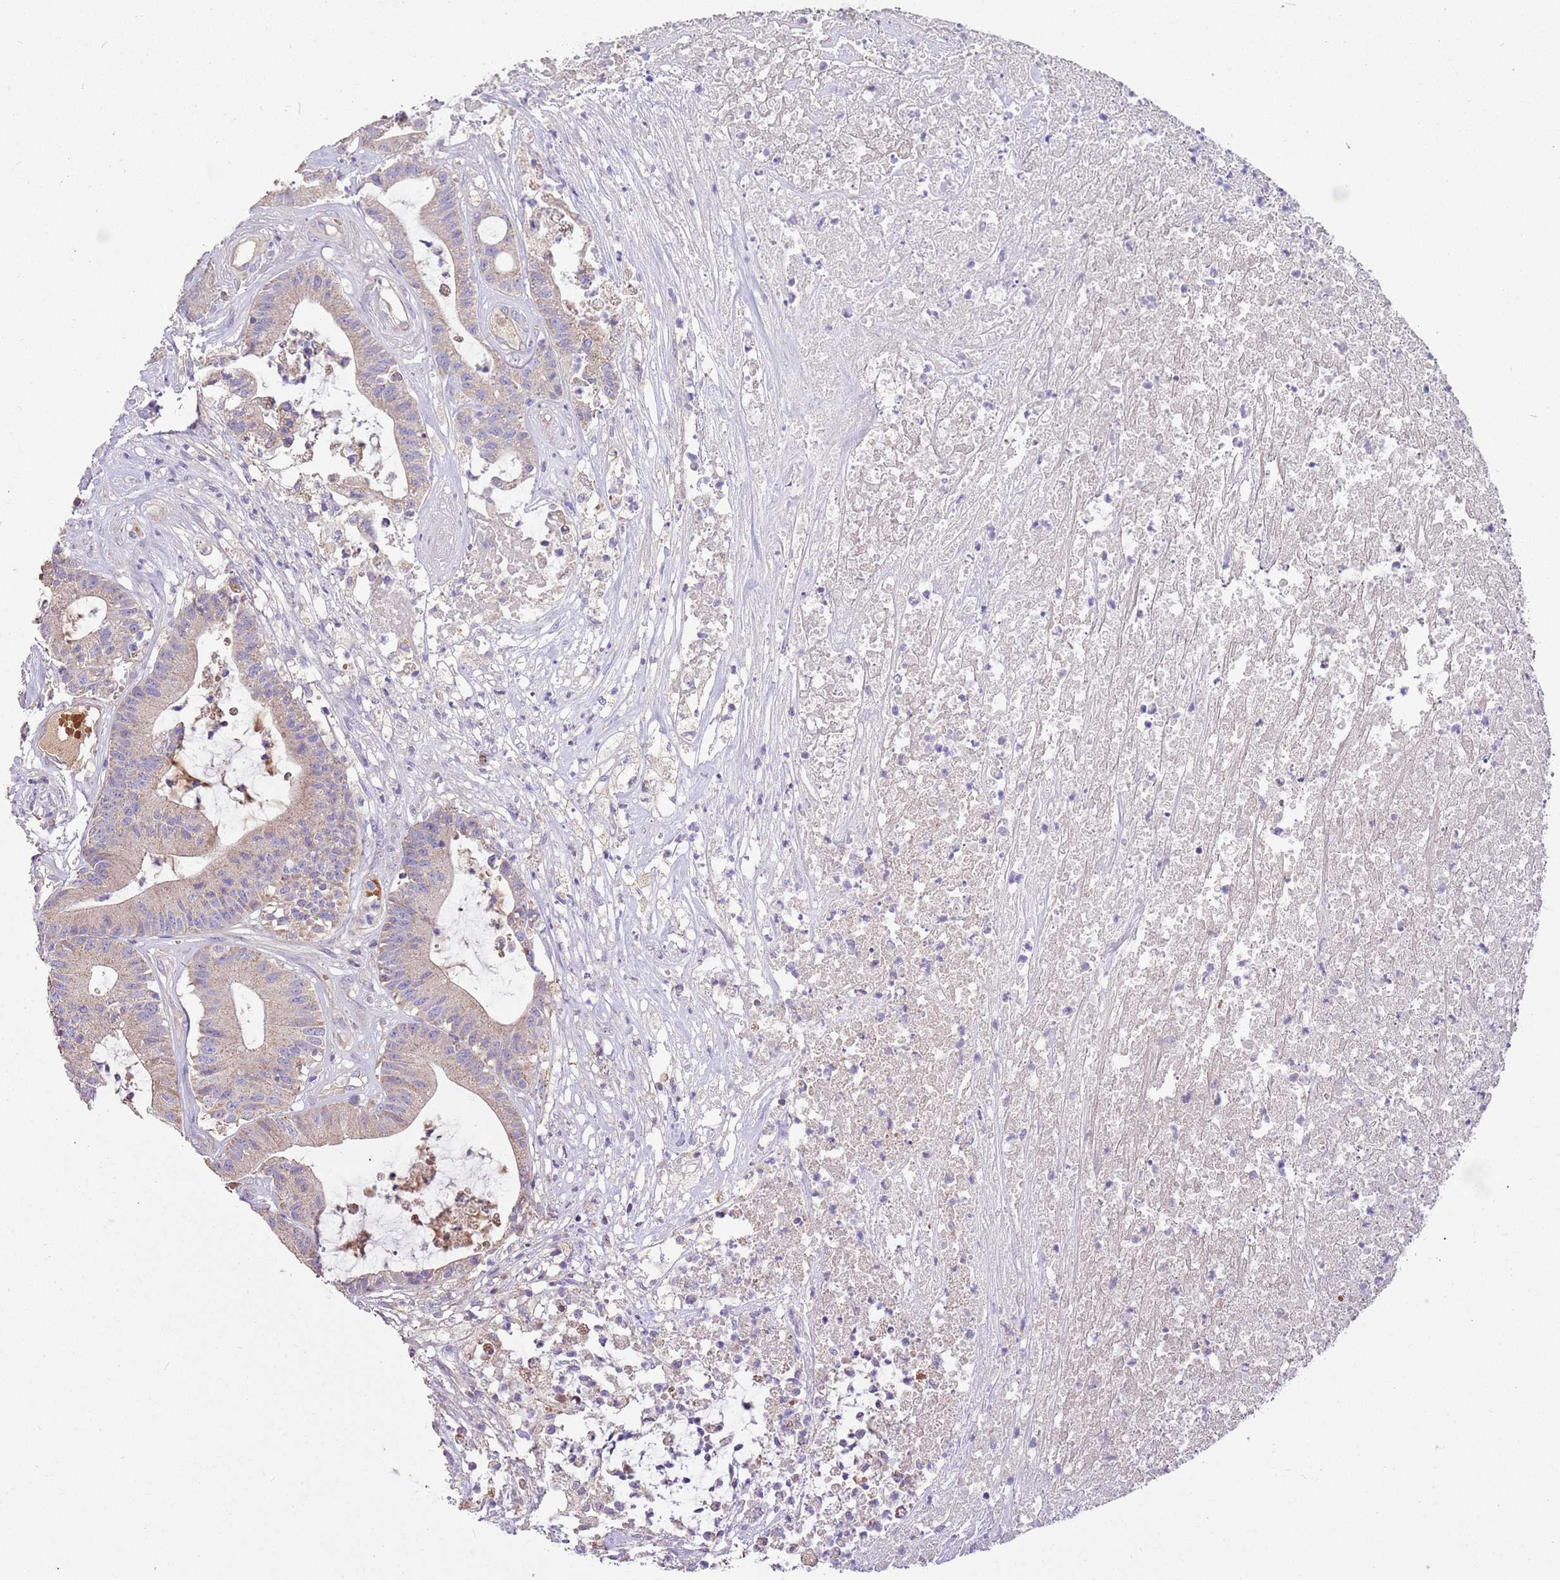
{"staining": {"intensity": "weak", "quantity": "<25%", "location": "cytoplasmic/membranous"}, "tissue": "colorectal cancer", "cell_type": "Tumor cells", "image_type": "cancer", "snomed": [{"axis": "morphology", "description": "Adenocarcinoma, NOS"}, {"axis": "topography", "description": "Colon"}], "caption": "IHC micrograph of neoplastic tissue: human colorectal cancer stained with DAB (3,3'-diaminobenzidine) displays no significant protein positivity in tumor cells.", "gene": "TRMO", "patient": {"sex": "female", "age": 84}}